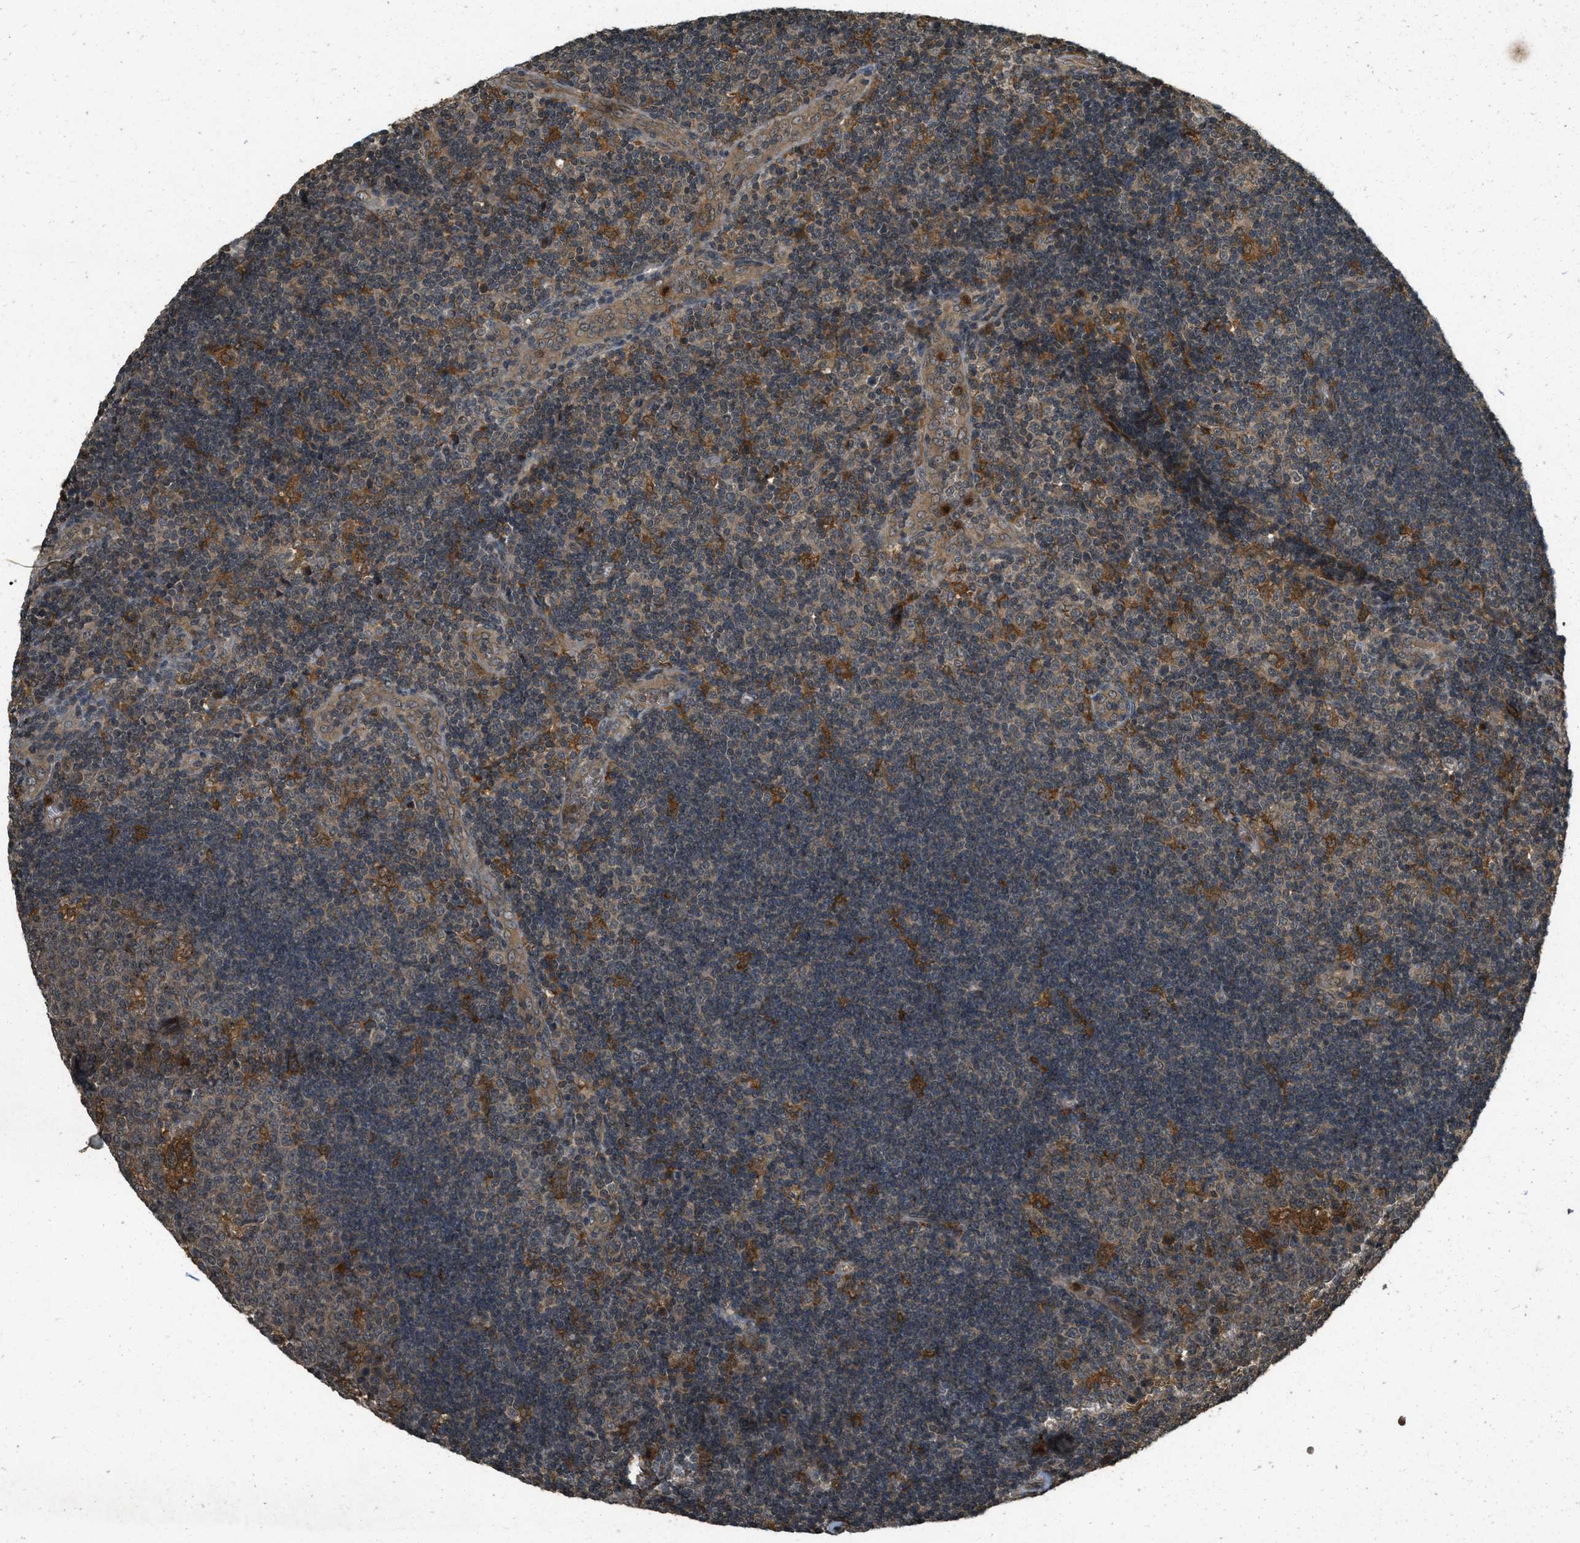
{"staining": {"intensity": "moderate", "quantity": "<25%", "location": "cytoplasmic/membranous"}, "tissue": "lymph node", "cell_type": "Germinal center cells", "image_type": "normal", "snomed": [{"axis": "morphology", "description": "Normal tissue, NOS"}, {"axis": "topography", "description": "Lymph node"}, {"axis": "topography", "description": "Salivary gland"}], "caption": "Moderate cytoplasmic/membranous staining is seen in approximately <25% of germinal center cells in unremarkable lymph node.", "gene": "ATG7", "patient": {"sex": "male", "age": 8}}